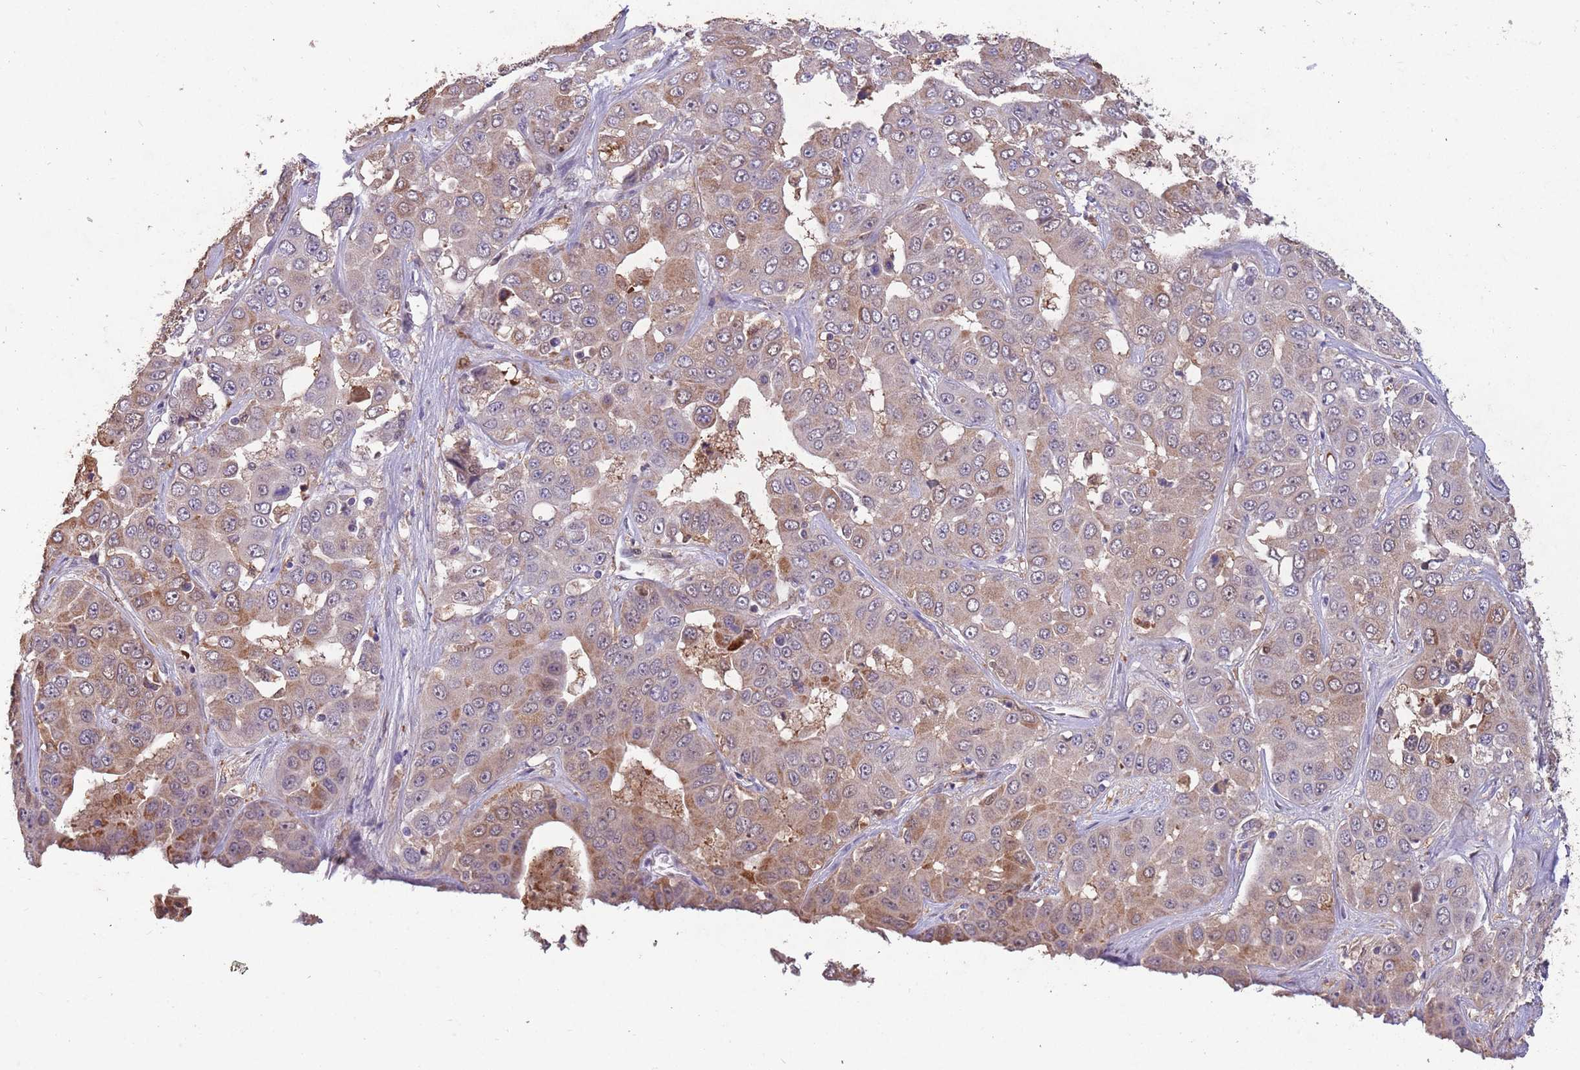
{"staining": {"intensity": "weak", "quantity": ">75%", "location": "cytoplasmic/membranous"}, "tissue": "liver cancer", "cell_type": "Tumor cells", "image_type": "cancer", "snomed": [{"axis": "morphology", "description": "Cholangiocarcinoma"}, {"axis": "topography", "description": "Liver"}], "caption": "IHC (DAB (3,3'-diaminobenzidine)) staining of human liver cancer (cholangiocarcinoma) shows weak cytoplasmic/membranous protein positivity in approximately >75% of tumor cells.", "gene": "ZNF639", "patient": {"sex": "female", "age": 52}}